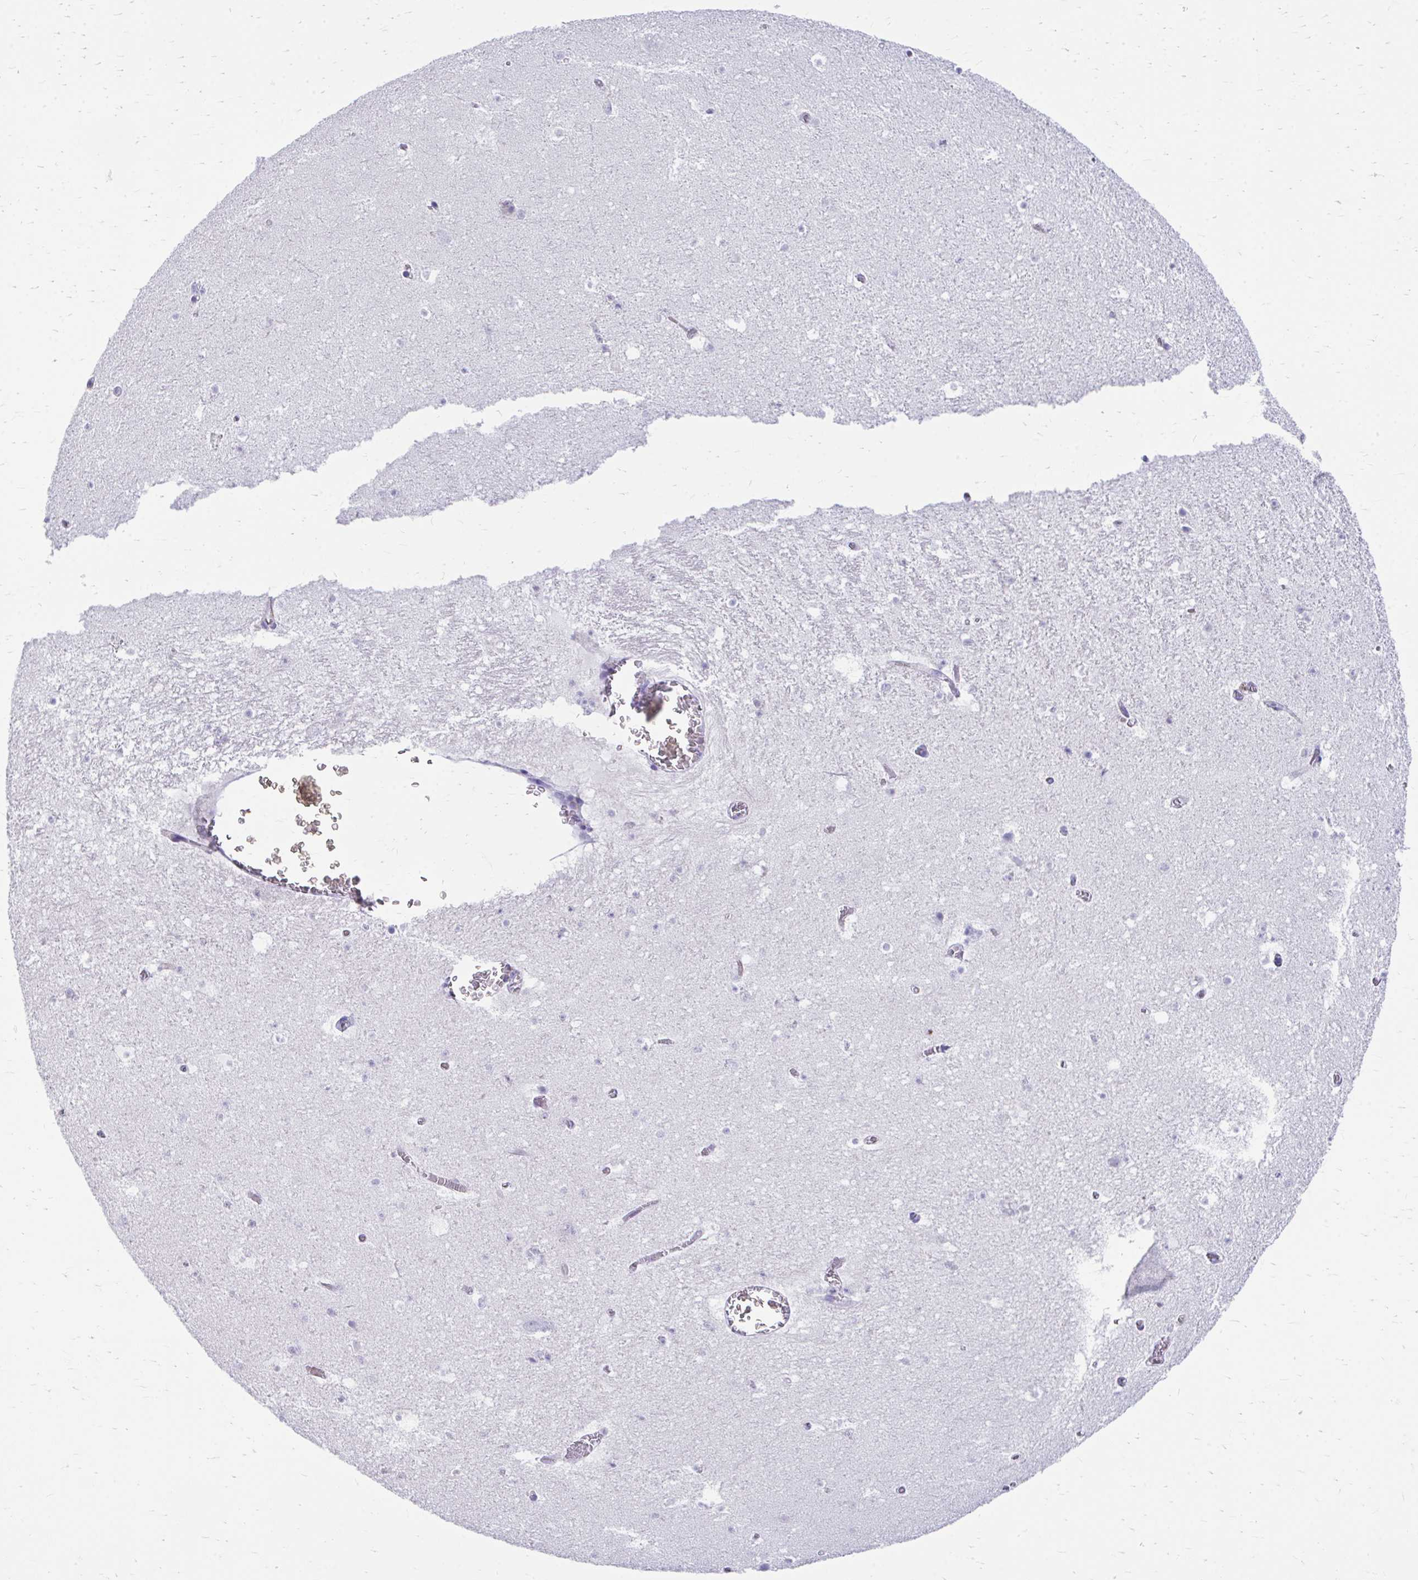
{"staining": {"intensity": "negative", "quantity": "none", "location": "none"}, "tissue": "hippocampus", "cell_type": "Glial cells", "image_type": "normal", "snomed": [{"axis": "morphology", "description": "Normal tissue, NOS"}, {"axis": "topography", "description": "Hippocampus"}], "caption": "A high-resolution photomicrograph shows immunohistochemistry (IHC) staining of unremarkable hippocampus, which shows no significant staining in glial cells. The staining is performed using DAB (3,3'-diaminobenzidine) brown chromogen with nuclei counter-stained in using hematoxylin.", "gene": "ENSG00000285953", "patient": {"sex": "female", "age": 42}}